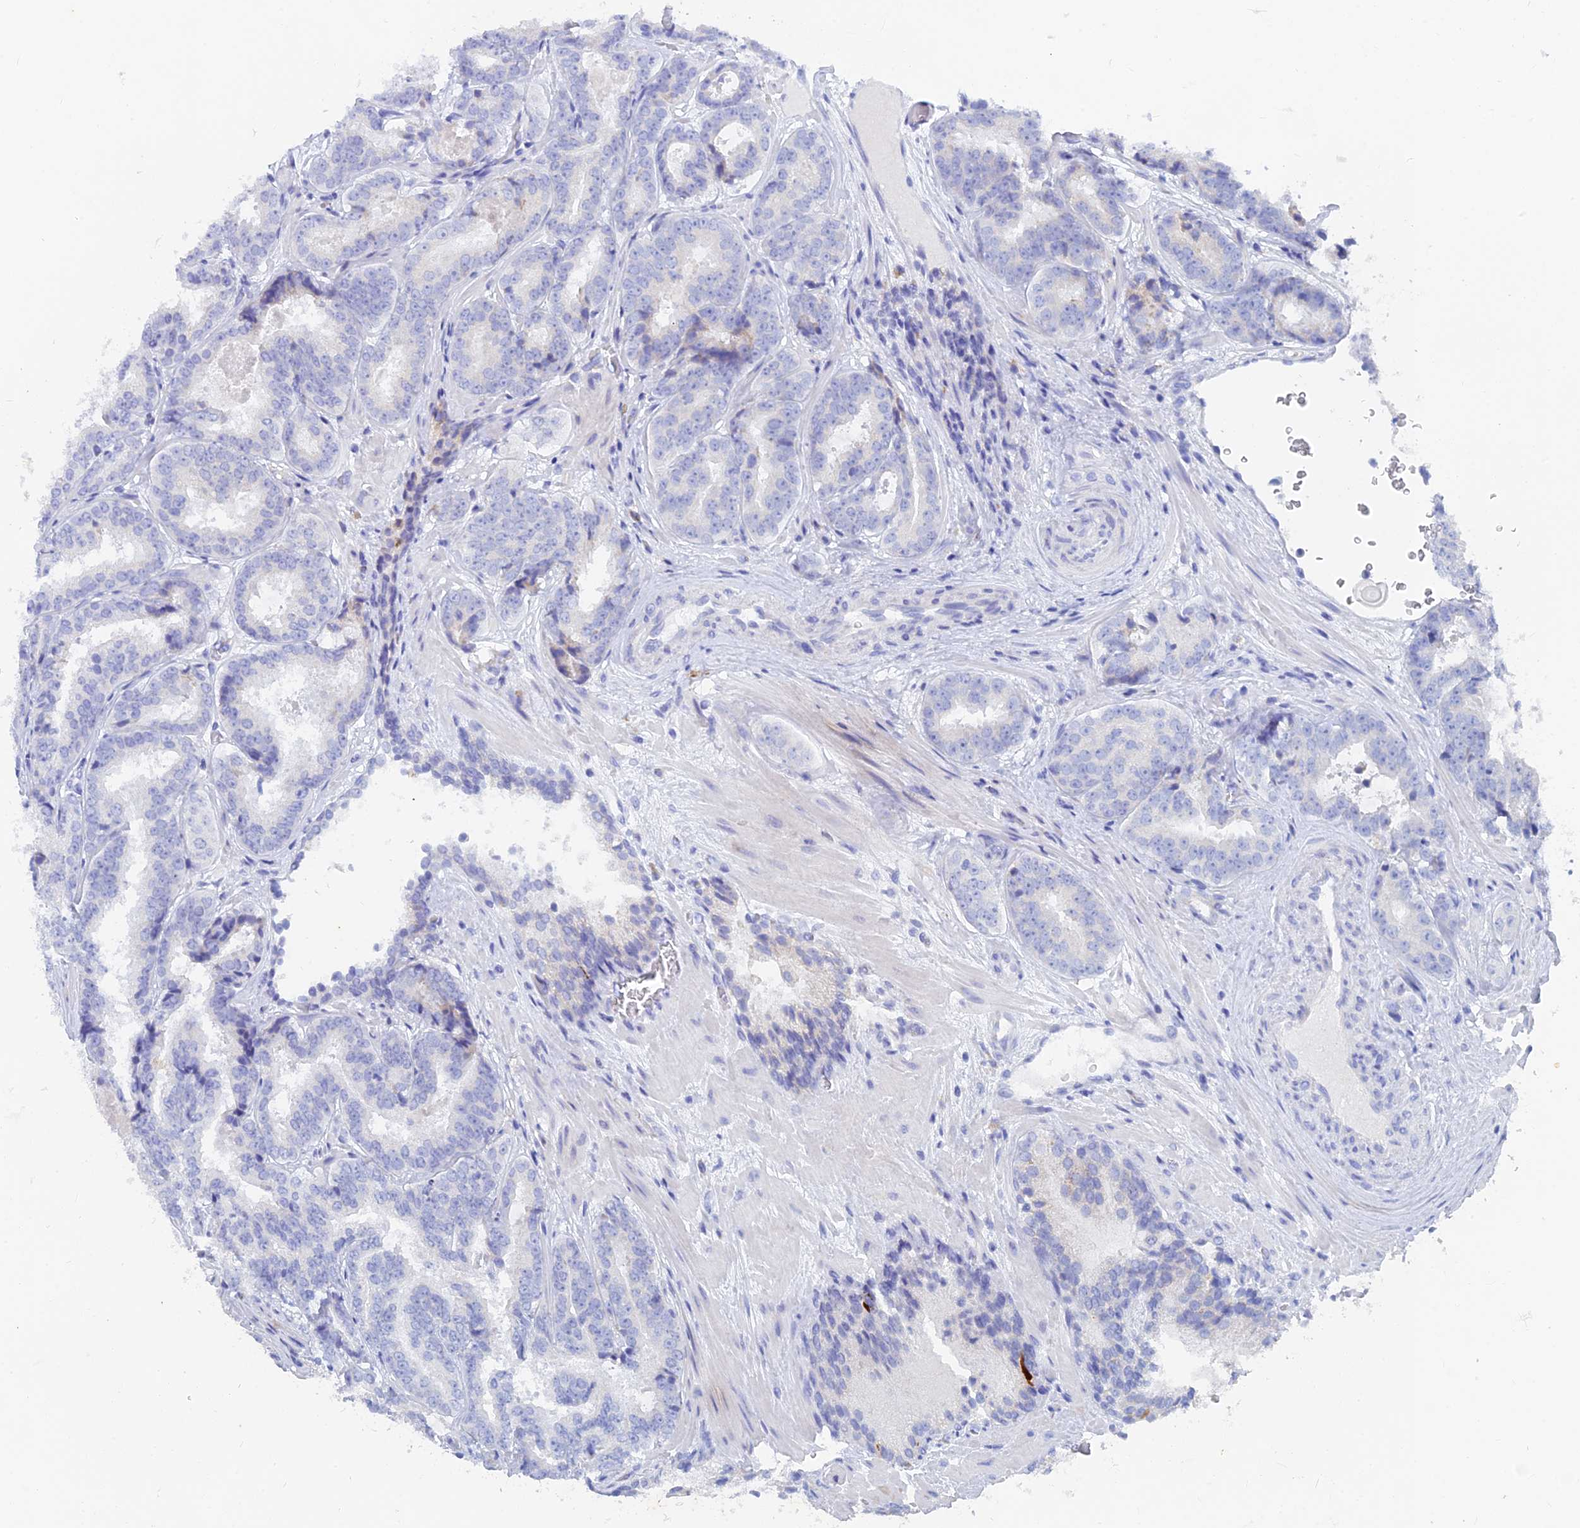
{"staining": {"intensity": "negative", "quantity": "none", "location": "none"}, "tissue": "prostate cancer", "cell_type": "Tumor cells", "image_type": "cancer", "snomed": [{"axis": "morphology", "description": "Adenocarcinoma, High grade"}, {"axis": "topography", "description": "Prostate"}], "caption": "Immunohistochemistry histopathology image of neoplastic tissue: human high-grade adenocarcinoma (prostate) stained with DAB (3,3'-diaminobenzidine) reveals no significant protein expression in tumor cells.", "gene": "WDR35", "patient": {"sex": "male", "age": 57}}